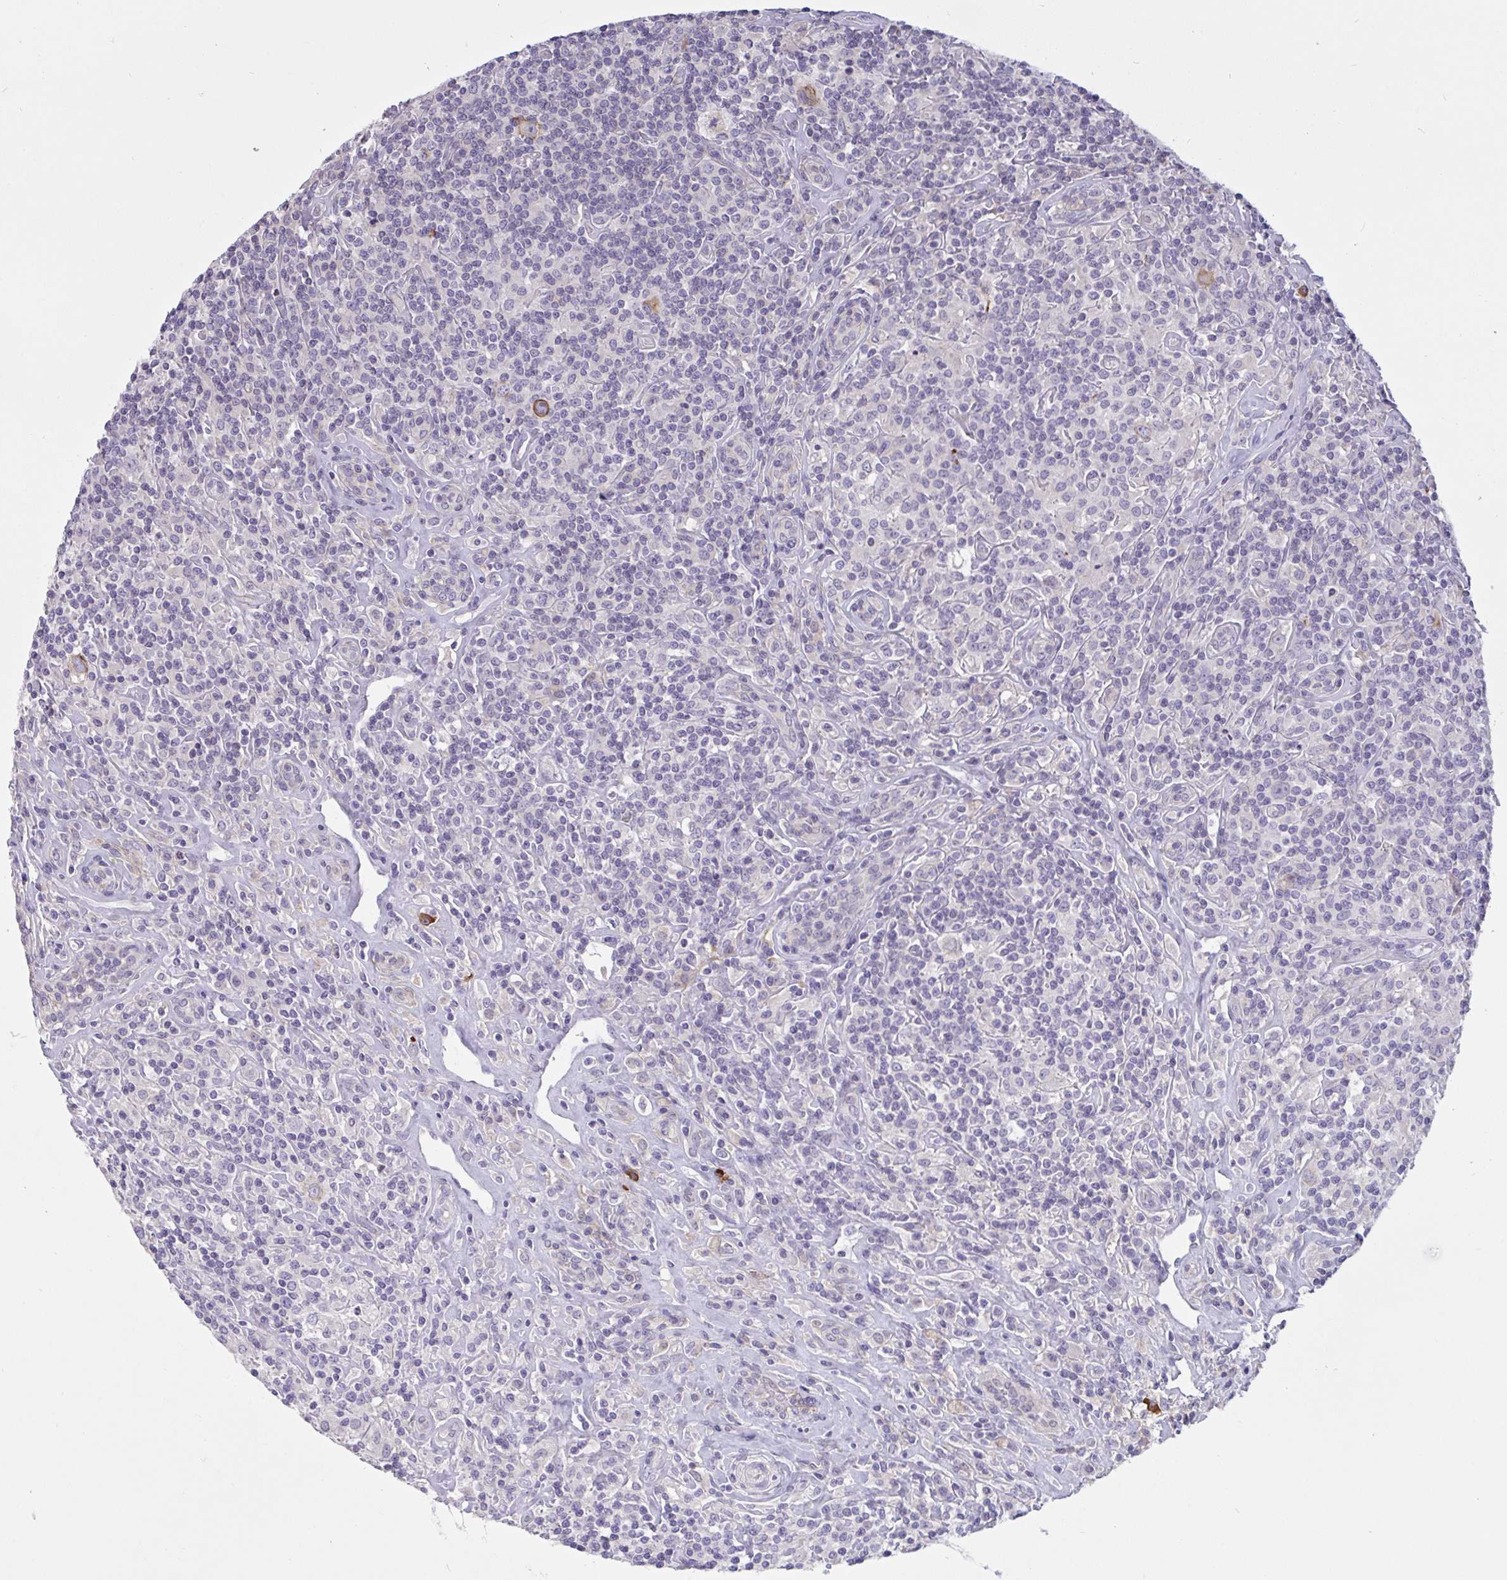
{"staining": {"intensity": "negative", "quantity": "none", "location": "none"}, "tissue": "lymphoma", "cell_type": "Tumor cells", "image_type": "cancer", "snomed": [{"axis": "morphology", "description": "Hodgkin's disease, NOS"}, {"axis": "morphology", "description": "Hodgkin's lymphoma, nodular sclerosis"}, {"axis": "topography", "description": "Lymph node"}], "caption": "High power microscopy photomicrograph of an immunohistochemistry image of lymphoma, revealing no significant expression in tumor cells. The staining is performed using DAB (3,3'-diaminobenzidine) brown chromogen with nuclei counter-stained in using hematoxylin.", "gene": "SEMA6B", "patient": {"sex": "female", "age": 10}}